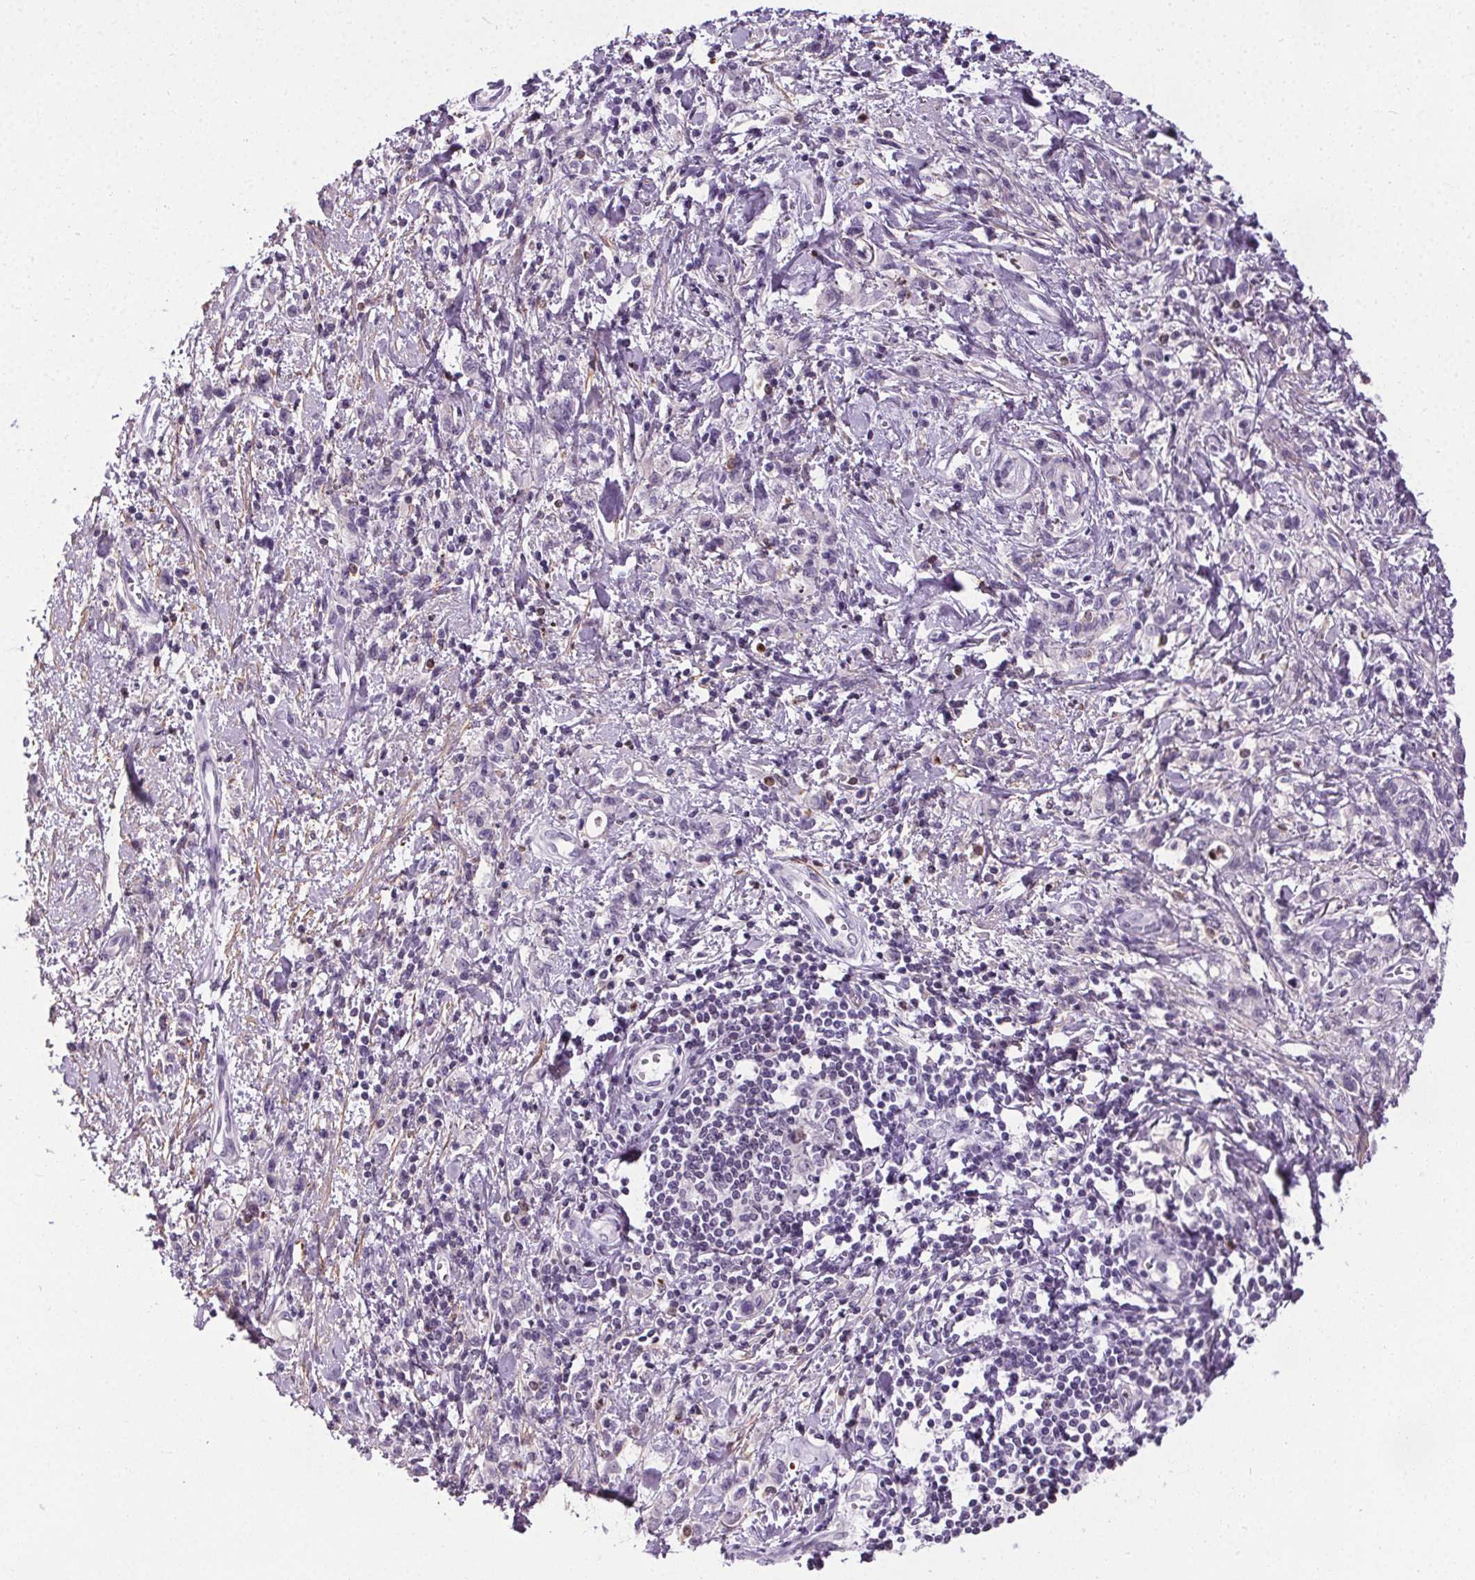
{"staining": {"intensity": "negative", "quantity": "none", "location": "none"}, "tissue": "stomach cancer", "cell_type": "Tumor cells", "image_type": "cancer", "snomed": [{"axis": "morphology", "description": "Adenocarcinoma, NOS"}, {"axis": "topography", "description": "Stomach"}], "caption": "Immunohistochemistry of stomach cancer (adenocarcinoma) shows no positivity in tumor cells.", "gene": "TMEM240", "patient": {"sex": "male", "age": 77}}